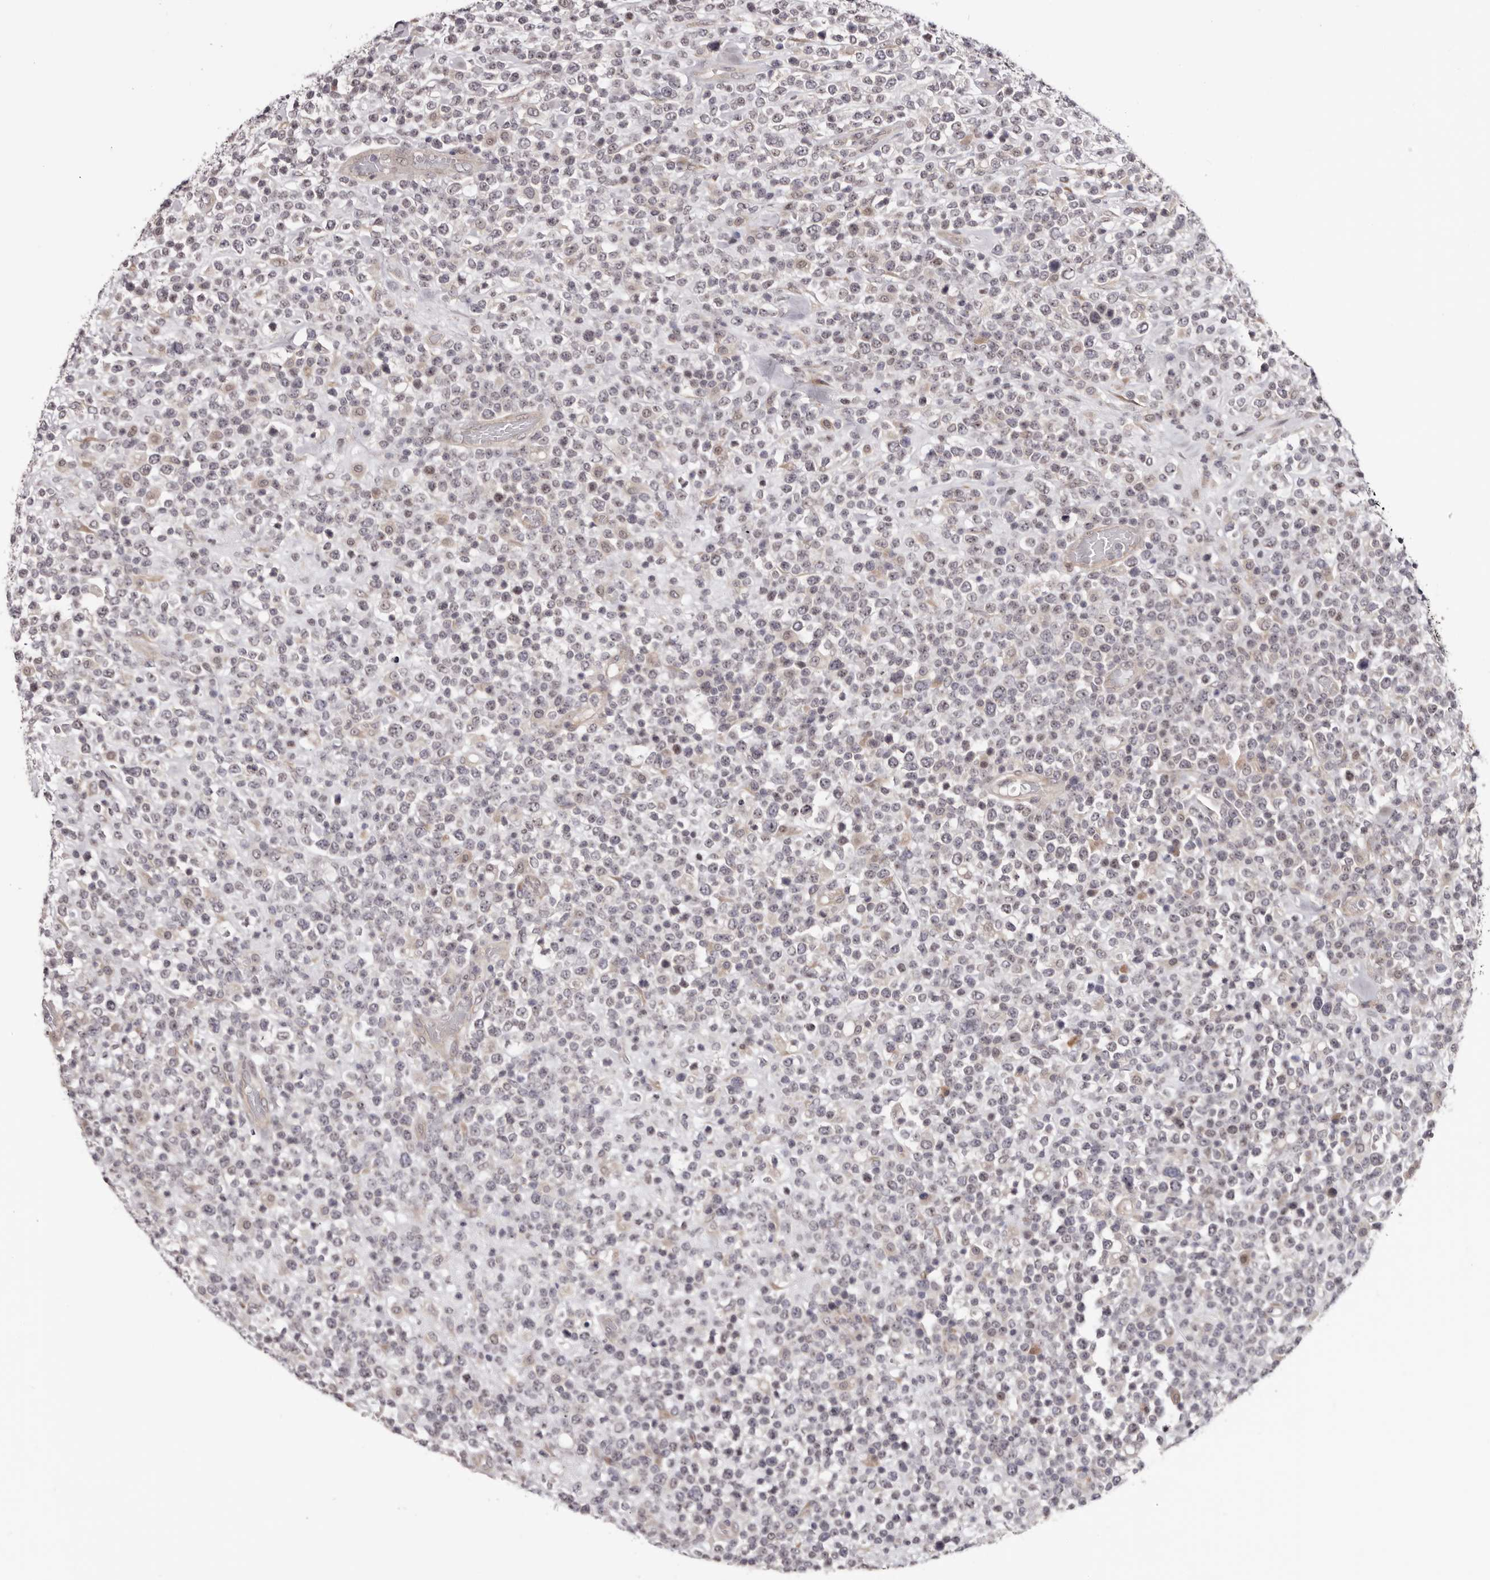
{"staining": {"intensity": "negative", "quantity": "none", "location": "none"}, "tissue": "lymphoma", "cell_type": "Tumor cells", "image_type": "cancer", "snomed": [{"axis": "morphology", "description": "Malignant lymphoma, non-Hodgkin's type, High grade"}, {"axis": "topography", "description": "Colon"}], "caption": "Lymphoma was stained to show a protein in brown. There is no significant positivity in tumor cells. (IHC, brightfield microscopy, high magnification).", "gene": "NOL12", "patient": {"sex": "female", "age": 53}}